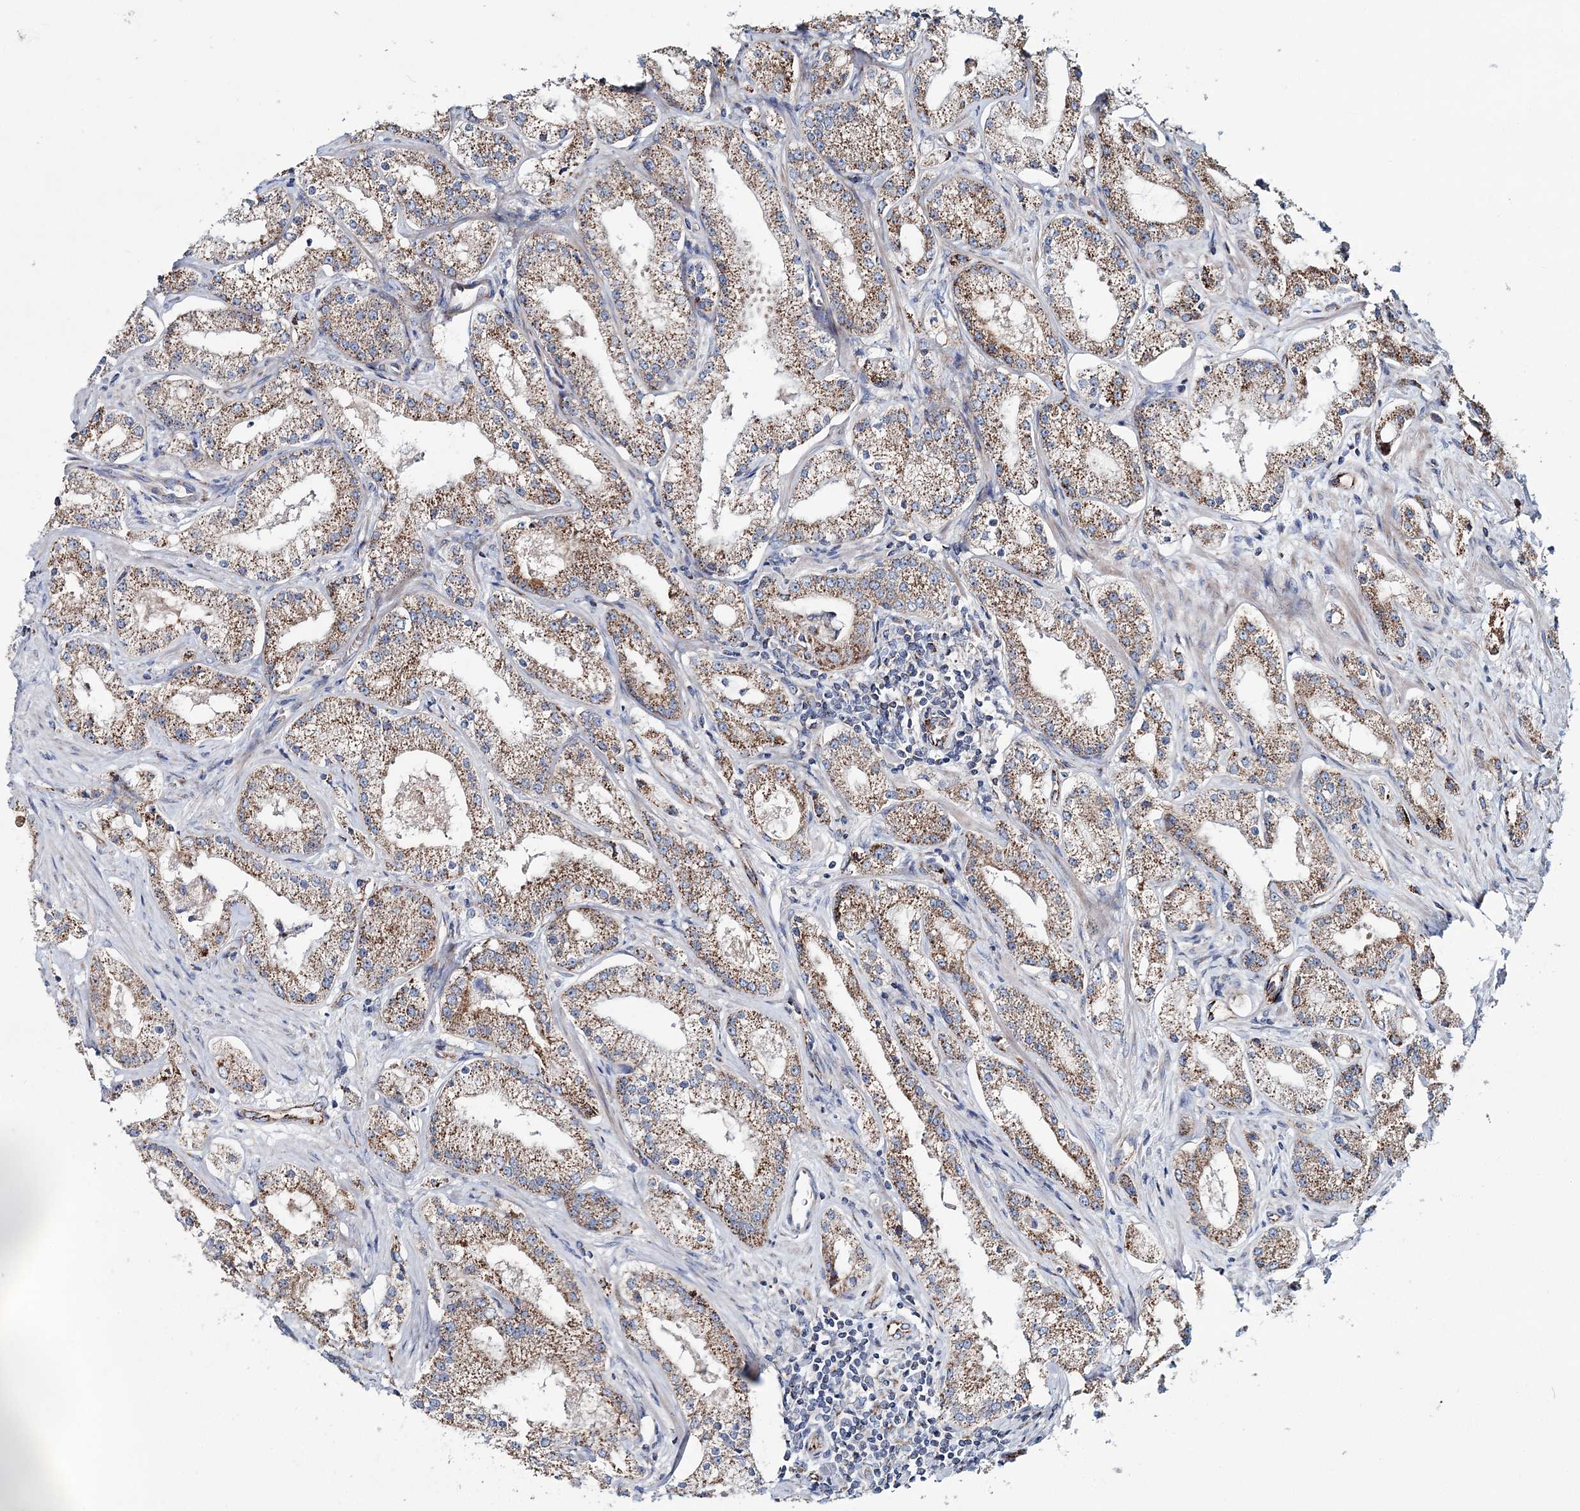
{"staining": {"intensity": "moderate", "quantity": ">75%", "location": "cytoplasmic/membranous"}, "tissue": "prostate cancer", "cell_type": "Tumor cells", "image_type": "cancer", "snomed": [{"axis": "morphology", "description": "Adenocarcinoma, Low grade"}, {"axis": "topography", "description": "Prostate"}], "caption": "A photomicrograph of human prostate cancer (adenocarcinoma (low-grade)) stained for a protein reveals moderate cytoplasmic/membranous brown staining in tumor cells.", "gene": "ARHGAP6", "patient": {"sex": "male", "age": 69}}